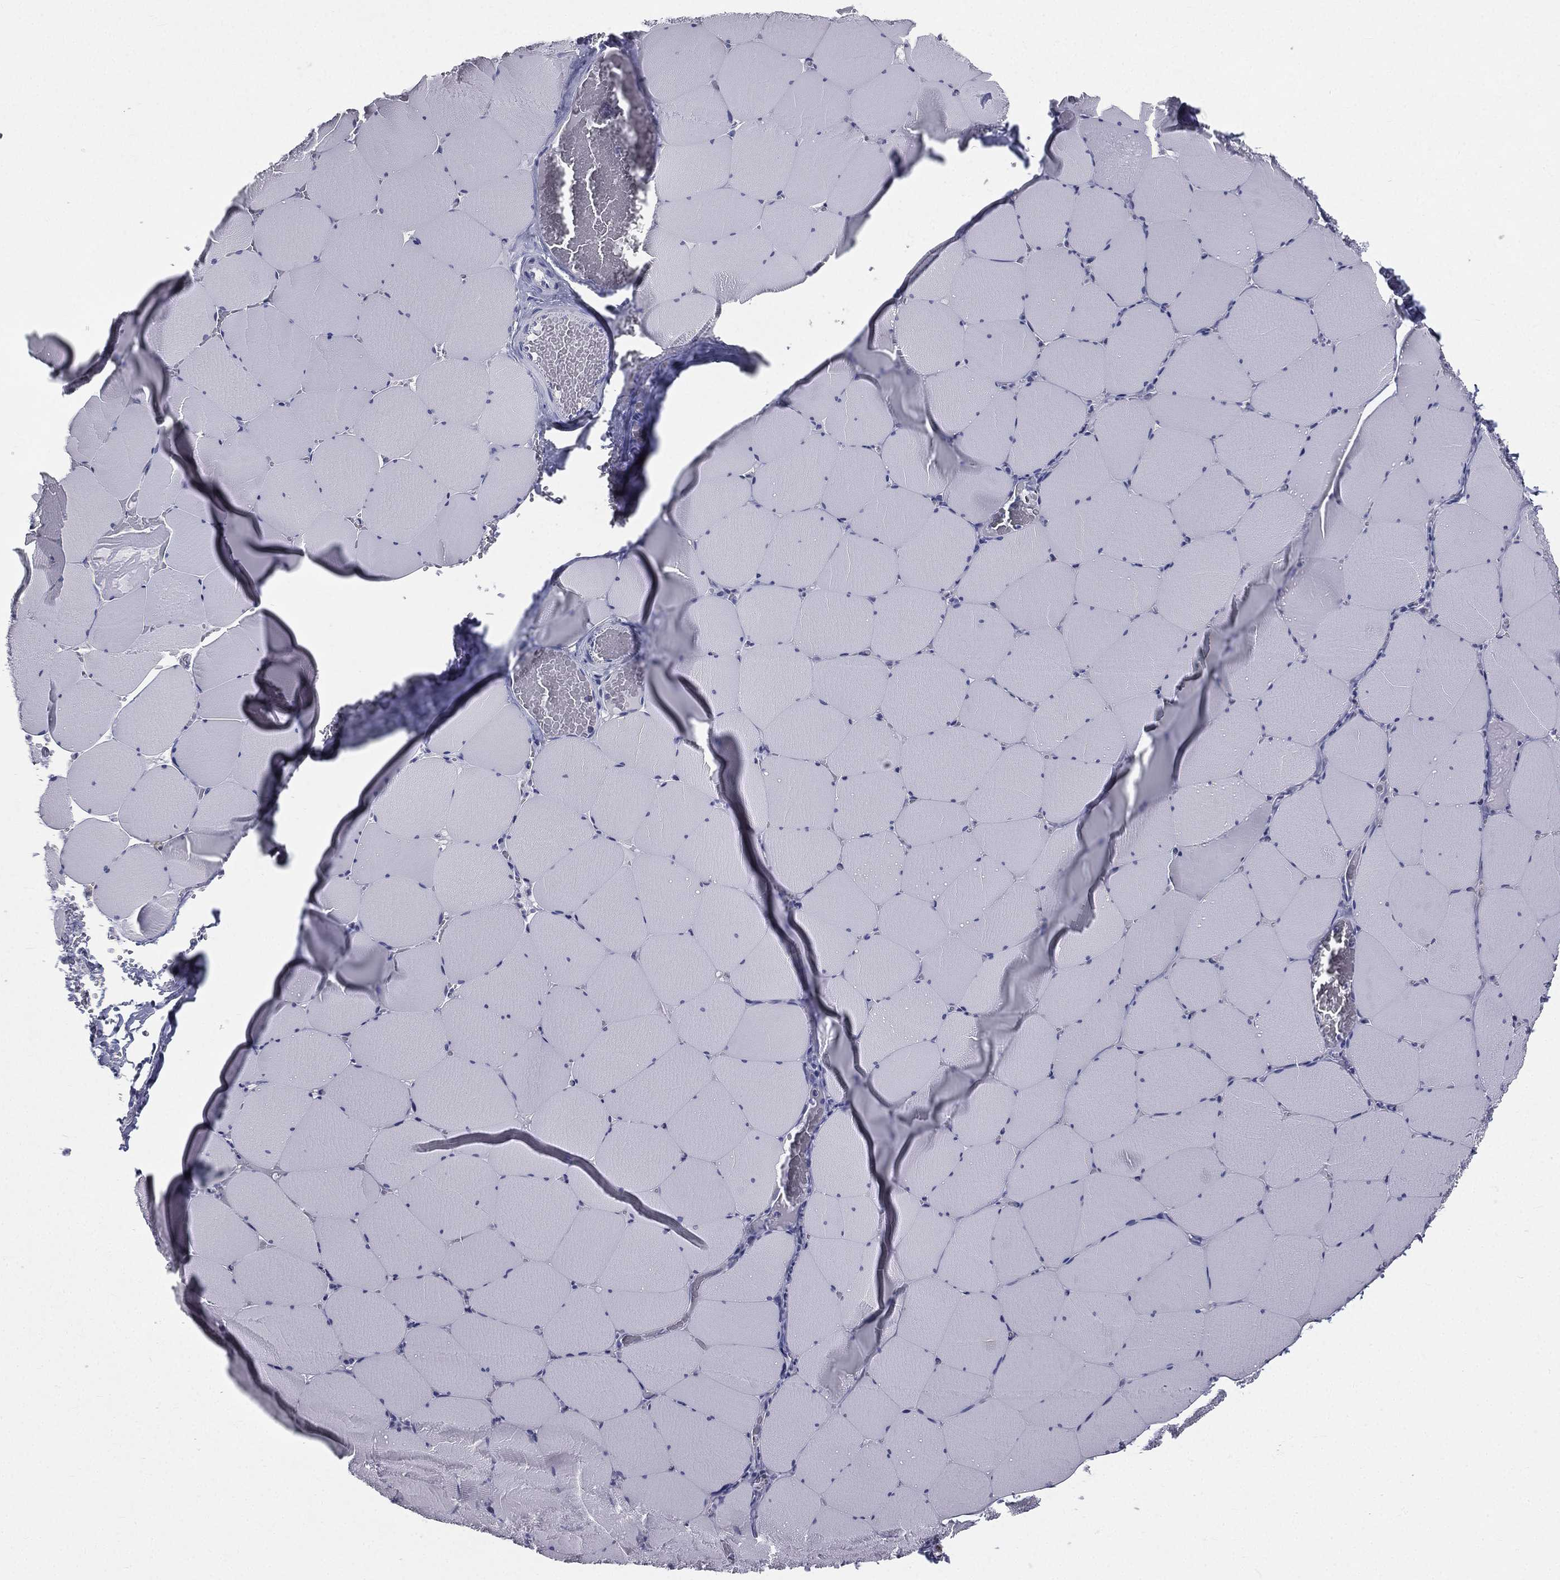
{"staining": {"intensity": "negative", "quantity": "none", "location": "none"}, "tissue": "skeletal muscle", "cell_type": "Myocytes", "image_type": "normal", "snomed": [{"axis": "morphology", "description": "Normal tissue, NOS"}, {"axis": "morphology", "description": "Malignant melanoma, Metastatic site"}, {"axis": "topography", "description": "Skeletal muscle"}], "caption": "Immunohistochemistry micrograph of unremarkable human skeletal muscle stained for a protein (brown), which displays no staining in myocytes.", "gene": "MUC13", "patient": {"sex": "male", "age": 50}}